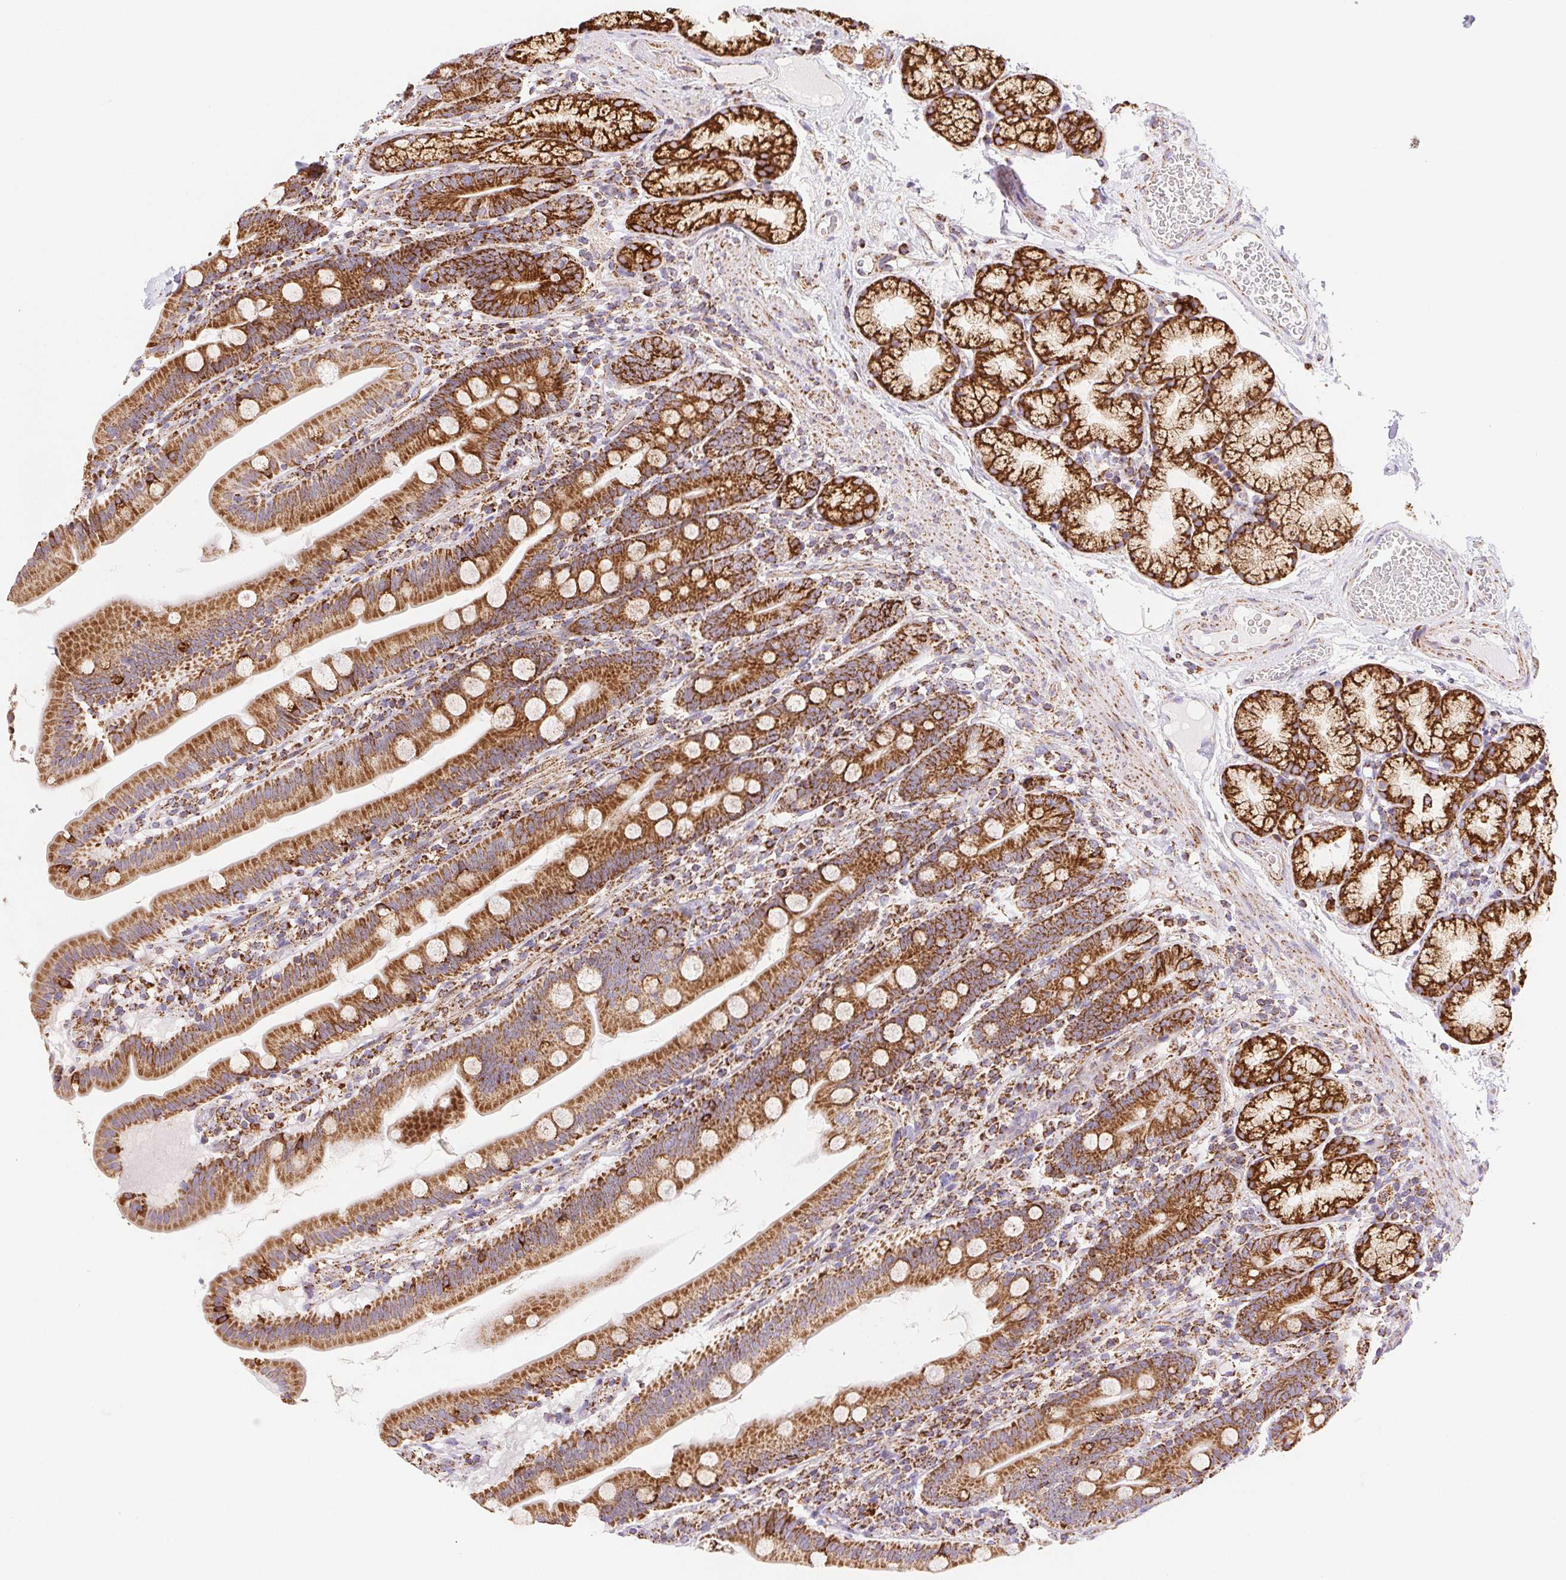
{"staining": {"intensity": "strong", "quantity": ">75%", "location": "cytoplasmic/membranous"}, "tissue": "duodenum", "cell_type": "Glandular cells", "image_type": "normal", "snomed": [{"axis": "morphology", "description": "Normal tissue, NOS"}, {"axis": "topography", "description": "Duodenum"}], "caption": "Strong cytoplasmic/membranous positivity for a protein is identified in about >75% of glandular cells of unremarkable duodenum using IHC.", "gene": "NIPSNAP2", "patient": {"sex": "female", "age": 67}}